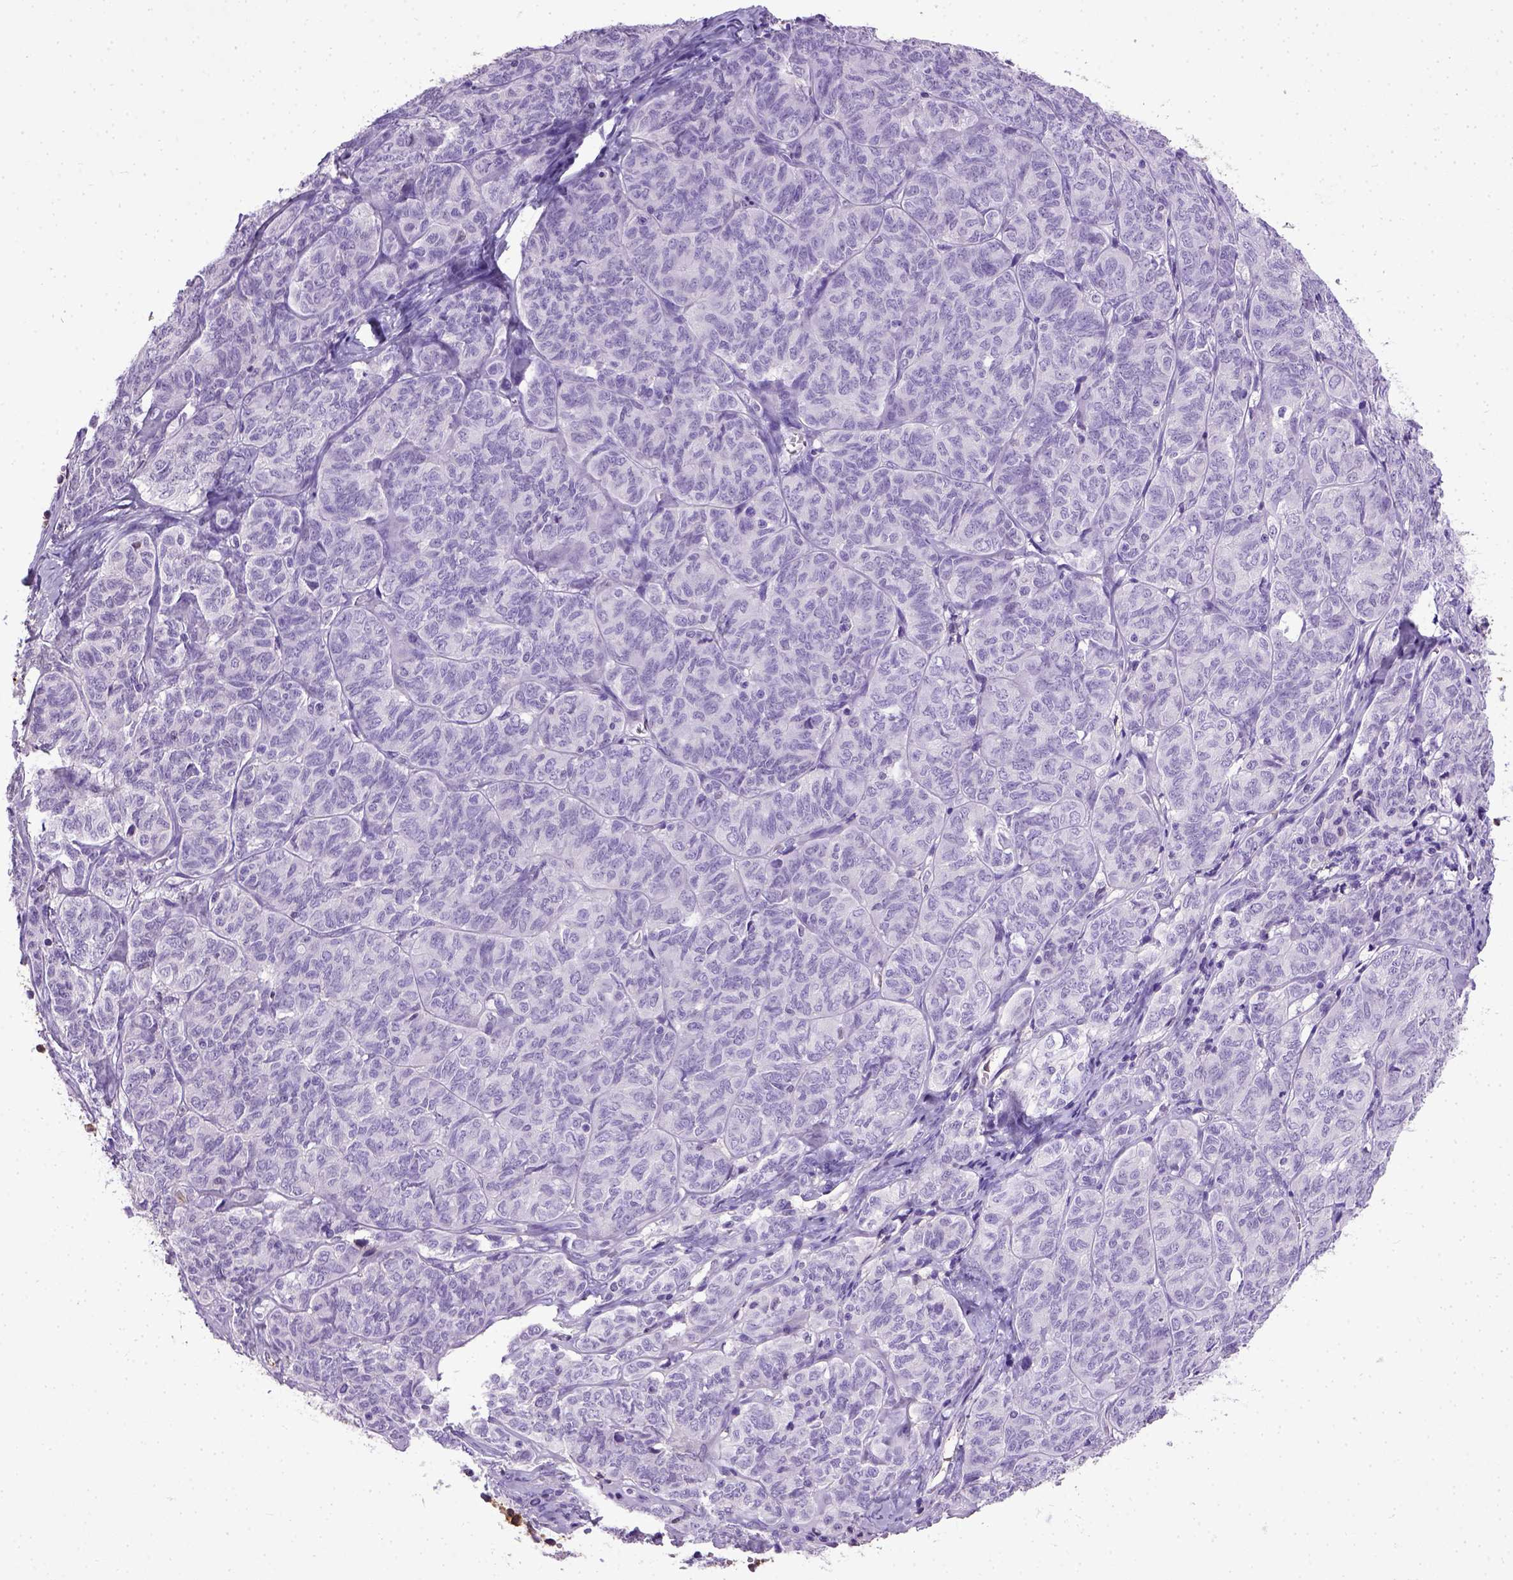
{"staining": {"intensity": "negative", "quantity": "none", "location": "none"}, "tissue": "ovarian cancer", "cell_type": "Tumor cells", "image_type": "cancer", "snomed": [{"axis": "morphology", "description": "Carcinoma, endometroid"}, {"axis": "topography", "description": "Ovary"}], "caption": "The histopathology image displays no significant positivity in tumor cells of ovarian cancer (endometroid carcinoma).", "gene": "ADAMTS8", "patient": {"sex": "female", "age": 80}}